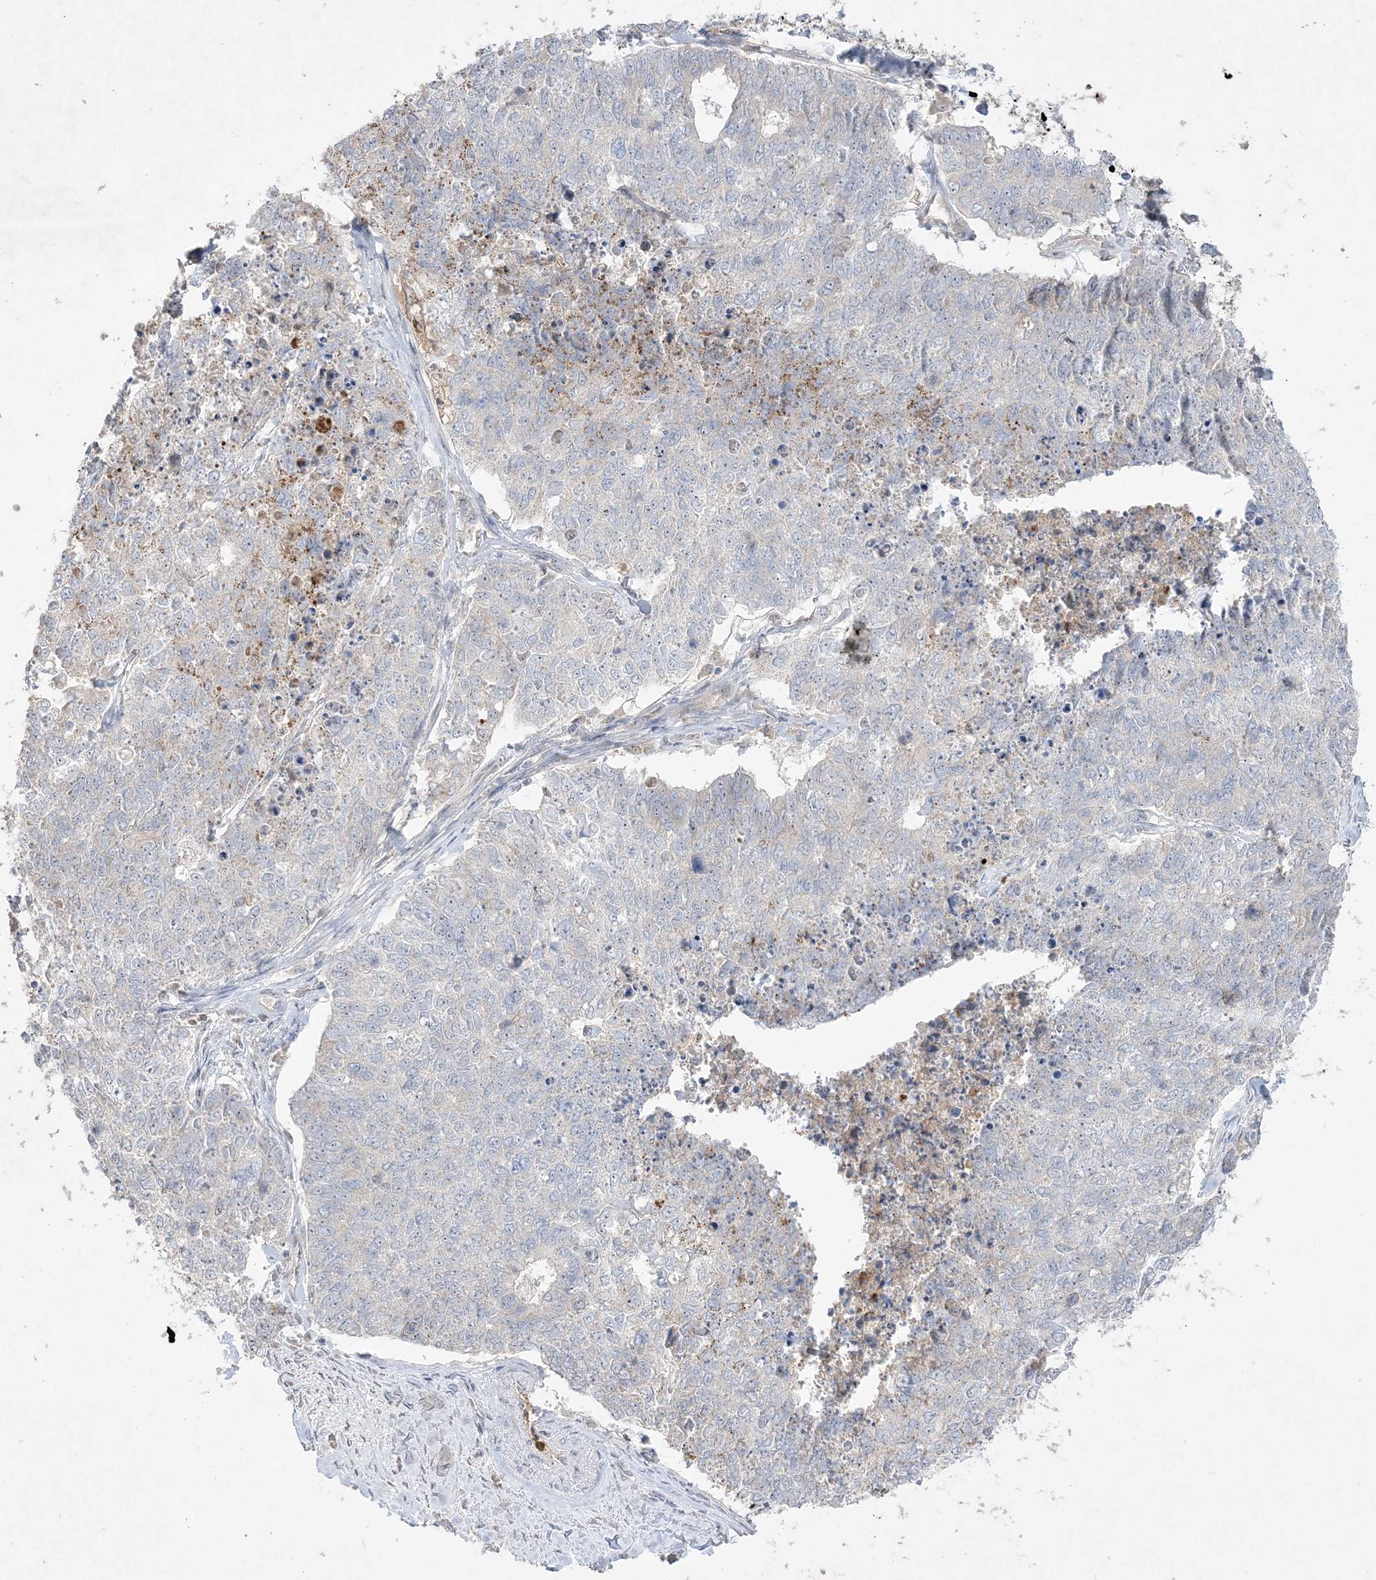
{"staining": {"intensity": "negative", "quantity": "none", "location": "none"}, "tissue": "cervical cancer", "cell_type": "Tumor cells", "image_type": "cancer", "snomed": [{"axis": "morphology", "description": "Squamous cell carcinoma, NOS"}, {"axis": "topography", "description": "Cervix"}], "caption": "DAB (3,3'-diaminobenzidine) immunohistochemical staining of cervical squamous cell carcinoma demonstrates no significant expression in tumor cells.", "gene": "NOP16", "patient": {"sex": "female", "age": 63}}